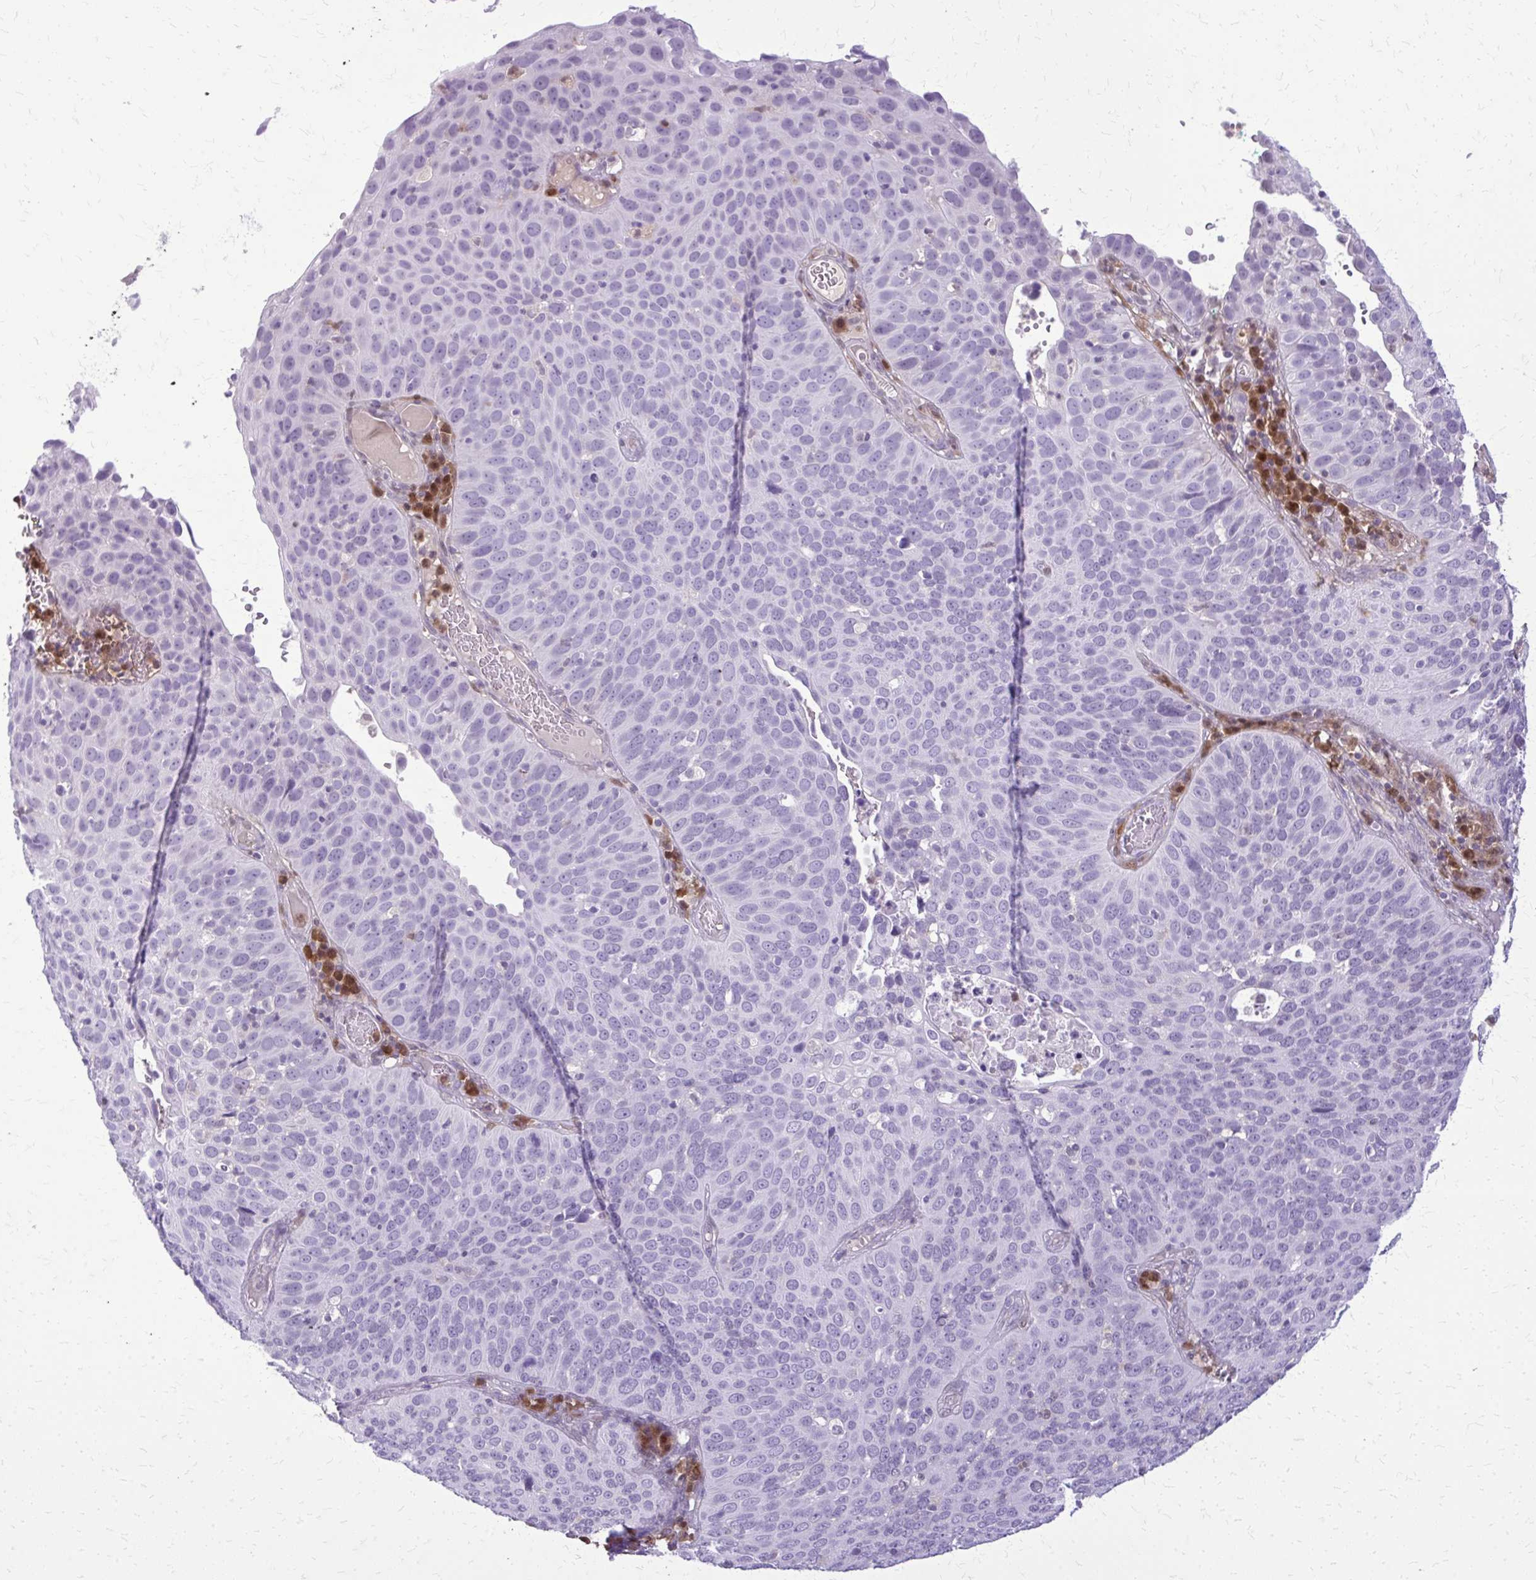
{"staining": {"intensity": "negative", "quantity": "none", "location": "none"}, "tissue": "cervical cancer", "cell_type": "Tumor cells", "image_type": "cancer", "snomed": [{"axis": "morphology", "description": "Squamous cell carcinoma, NOS"}, {"axis": "topography", "description": "Cervix"}], "caption": "The immunohistochemistry (IHC) histopathology image has no significant expression in tumor cells of squamous cell carcinoma (cervical) tissue.", "gene": "GLRX", "patient": {"sex": "female", "age": 36}}